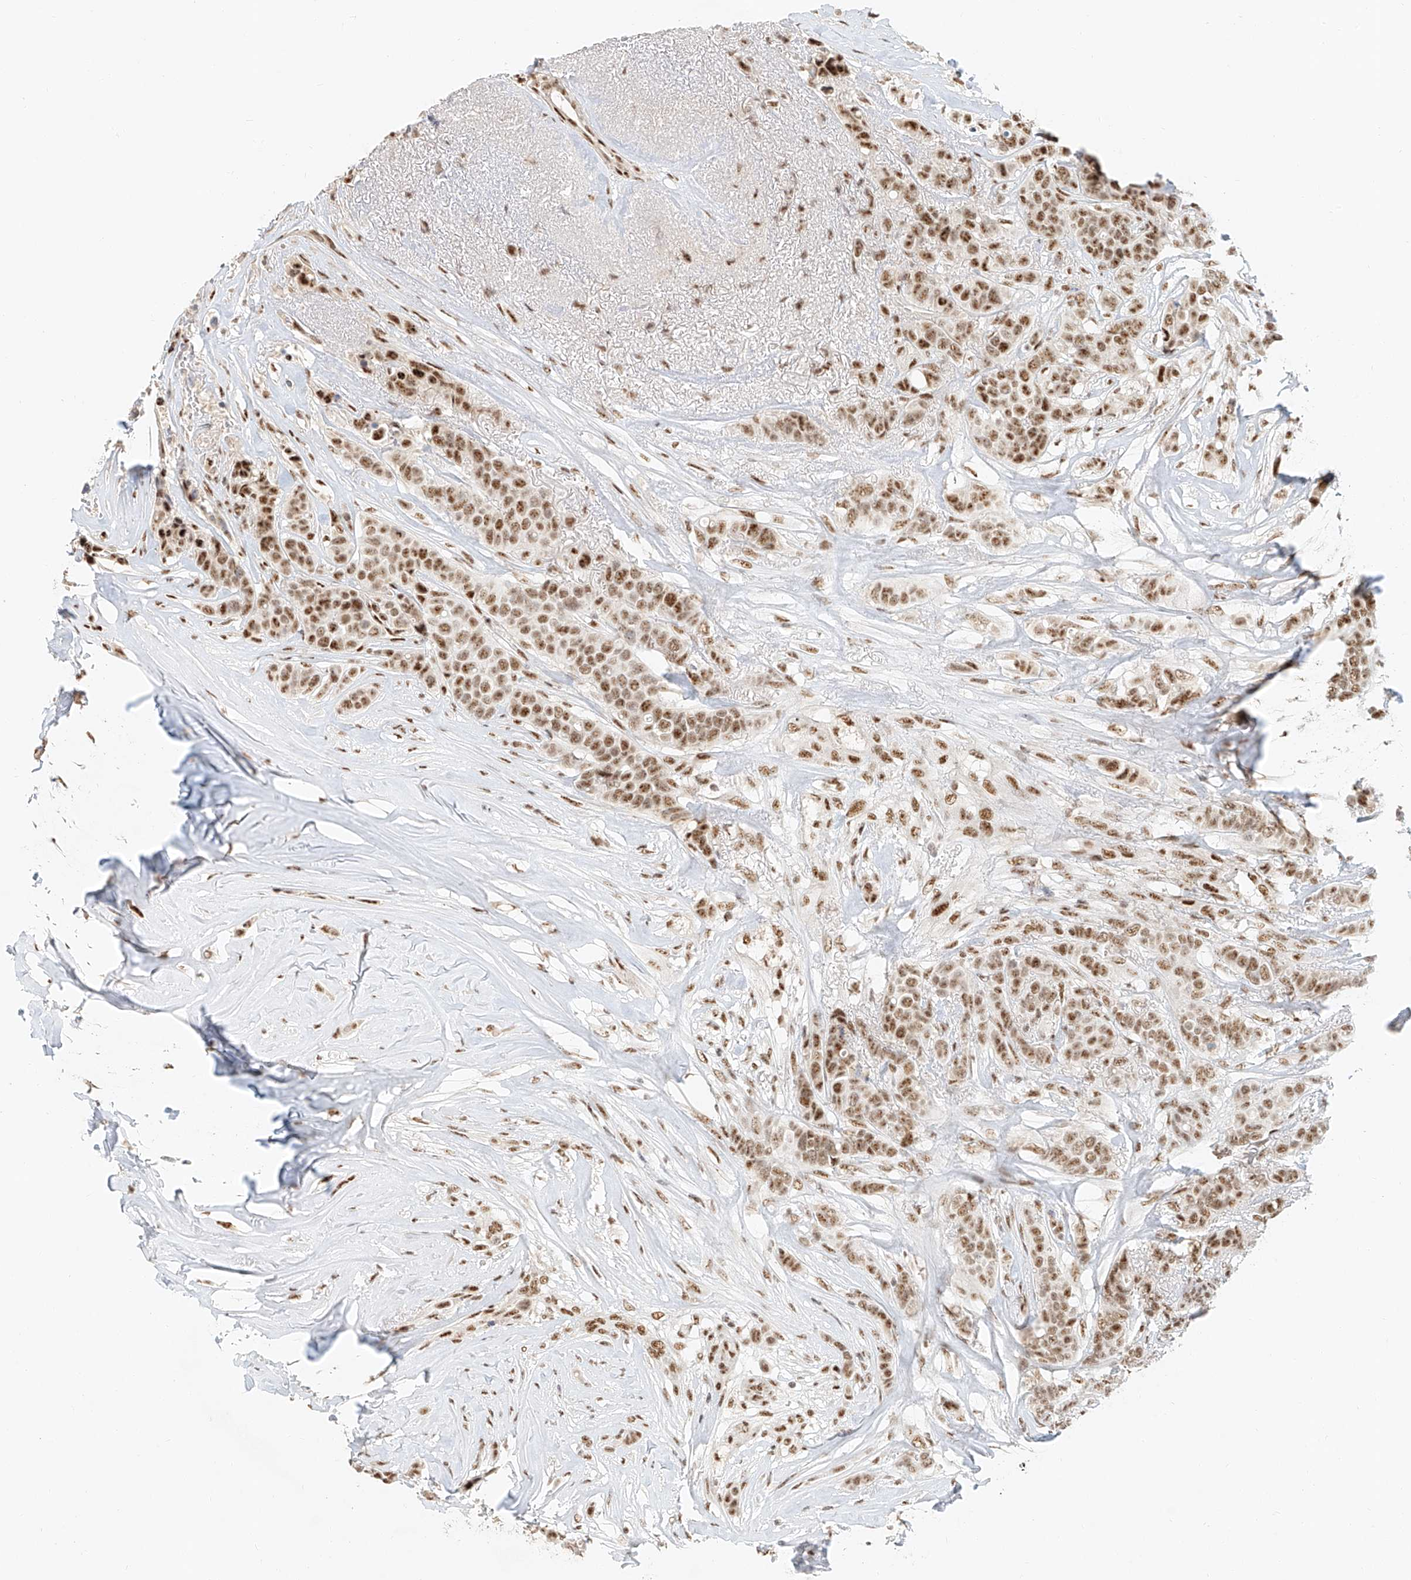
{"staining": {"intensity": "moderate", "quantity": ">75%", "location": "nuclear"}, "tissue": "breast cancer", "cell_type": "Tumor cells", "image_type": "cancer", "snomed": [{"axis": "morphology", "description": "Lobular carcinoma"}, {"axis": "topography", "description": "Breast"}], "caption": "Approximately >75% of tumor cells in human breast cancer (lobular carcinoma) show moderate nuclear protein staining as visualized by brown immunohistochemical staining.", "gene": "CXorf58", "patient": {"sex": "female", "age": 51}}